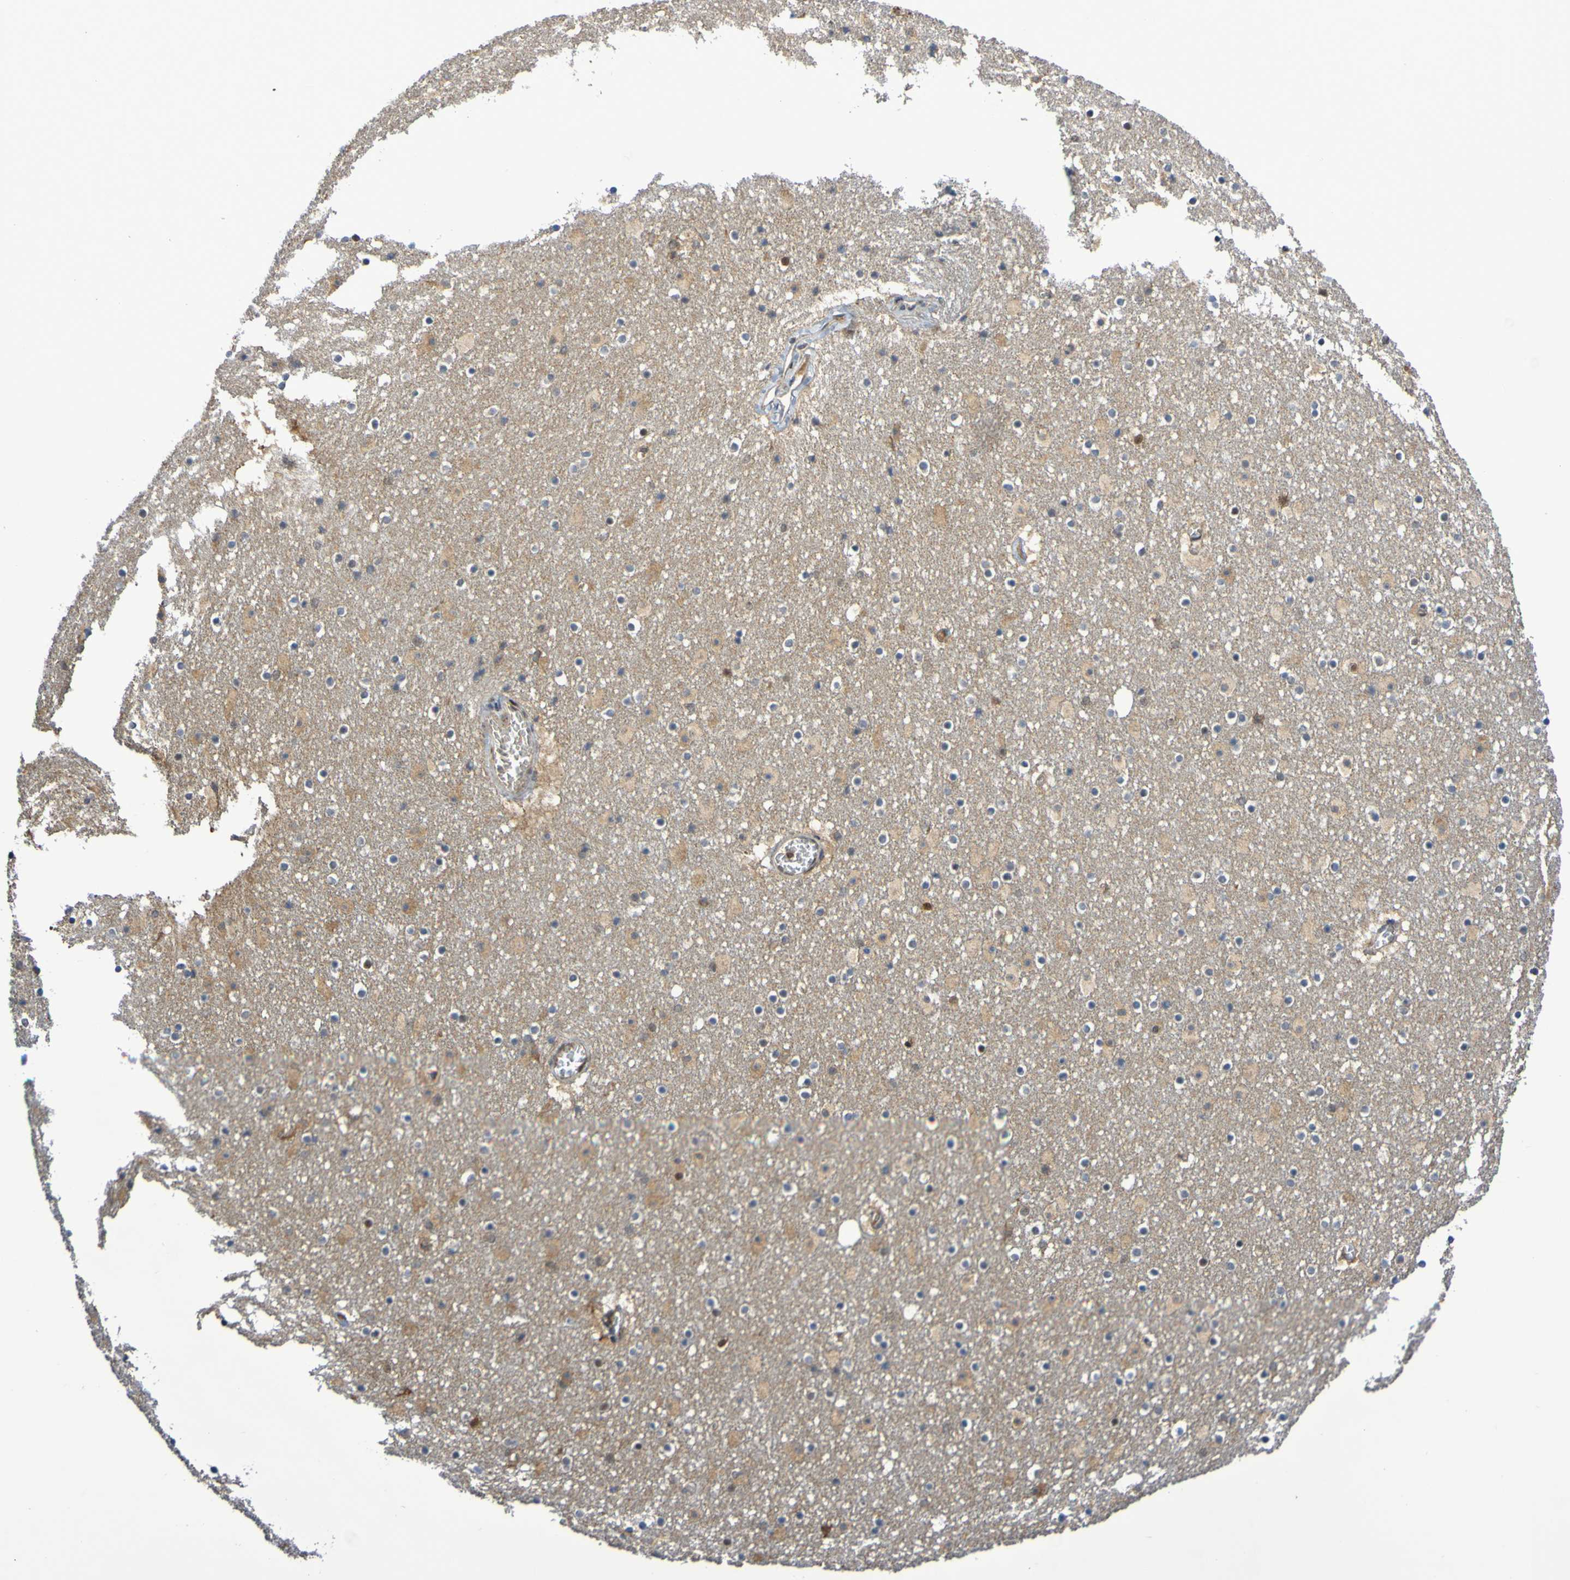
{"staining": {"intensity": "weak", "quantity": "25%-75%", "location": "cytoplasmic/membranous,nuclear"}, "tissue": "caudate", "cell_type": "Glial cells", "image_type": "normal", "snomed": [{"axis": "morphology", "description": "Normal tissue, NOS"}, {"axis": "topography", "description": "Lateral ventricle wall"}], "caption": "Protein staining by IHC shows weak cytoplasmic/membranous,nuclear expression in about 25%-75% of glial cells in normal caudate.", "gene": "ITLN1", "patient": {"sex": "male", "age": 45}}